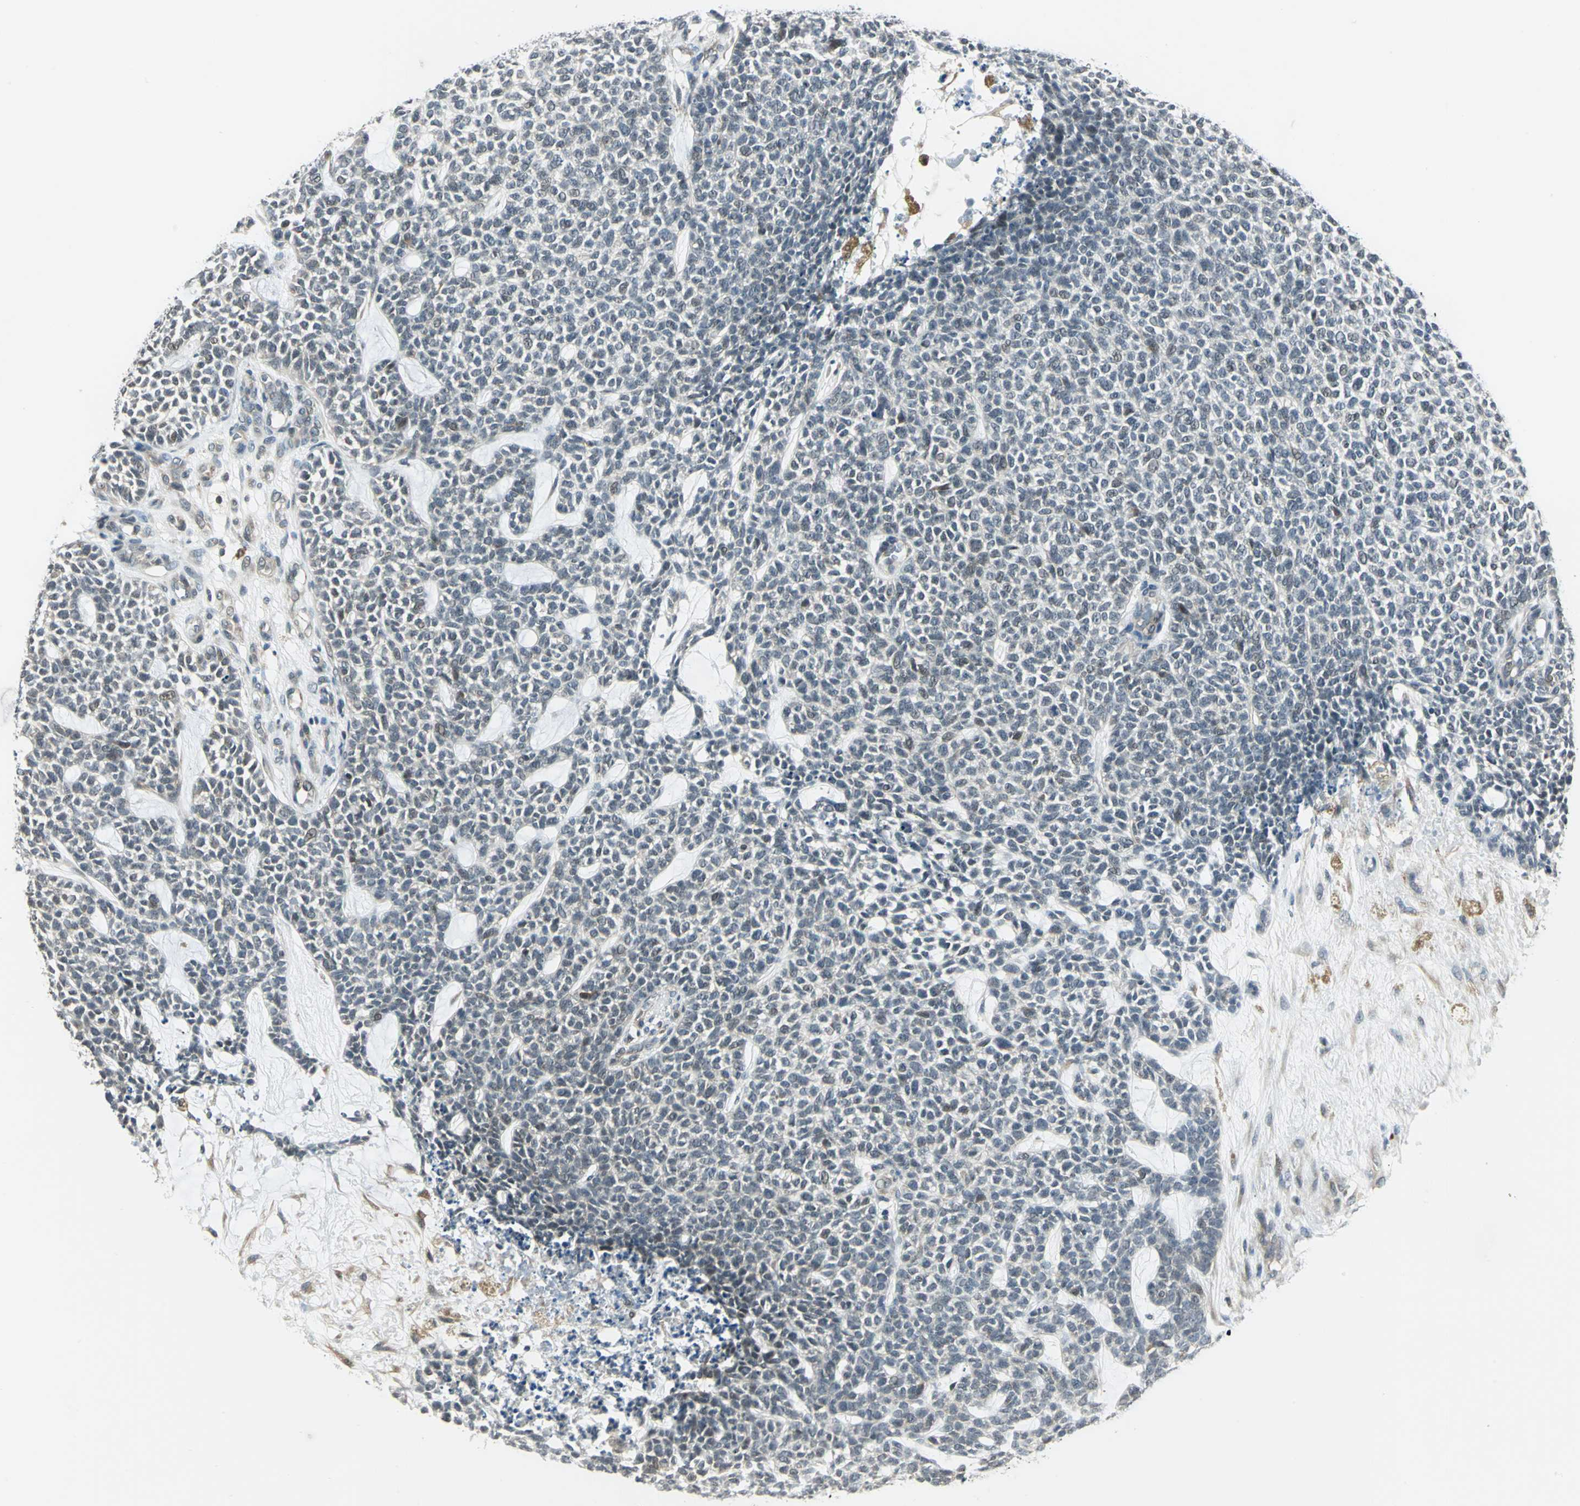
{"staining": {"intensity": "weak", "quantity": "<25%", "location": "cytoplasmic/membranous"}, "tissue": "skin cancer", "cell_type": "Tumor cells", "image_type": "cancer", "snomed": [{"axis": "morphology", "description": "Basal cell carcinoma"}, {"axis": "topography", "description": "Skin"}], "caption": "This is an IHC micrograph of human basal cell carcinoma (skin). There is no staining in tumor cells.", "gene": "PLAGL2", "patient": {"sex": "female", "age": 84}}